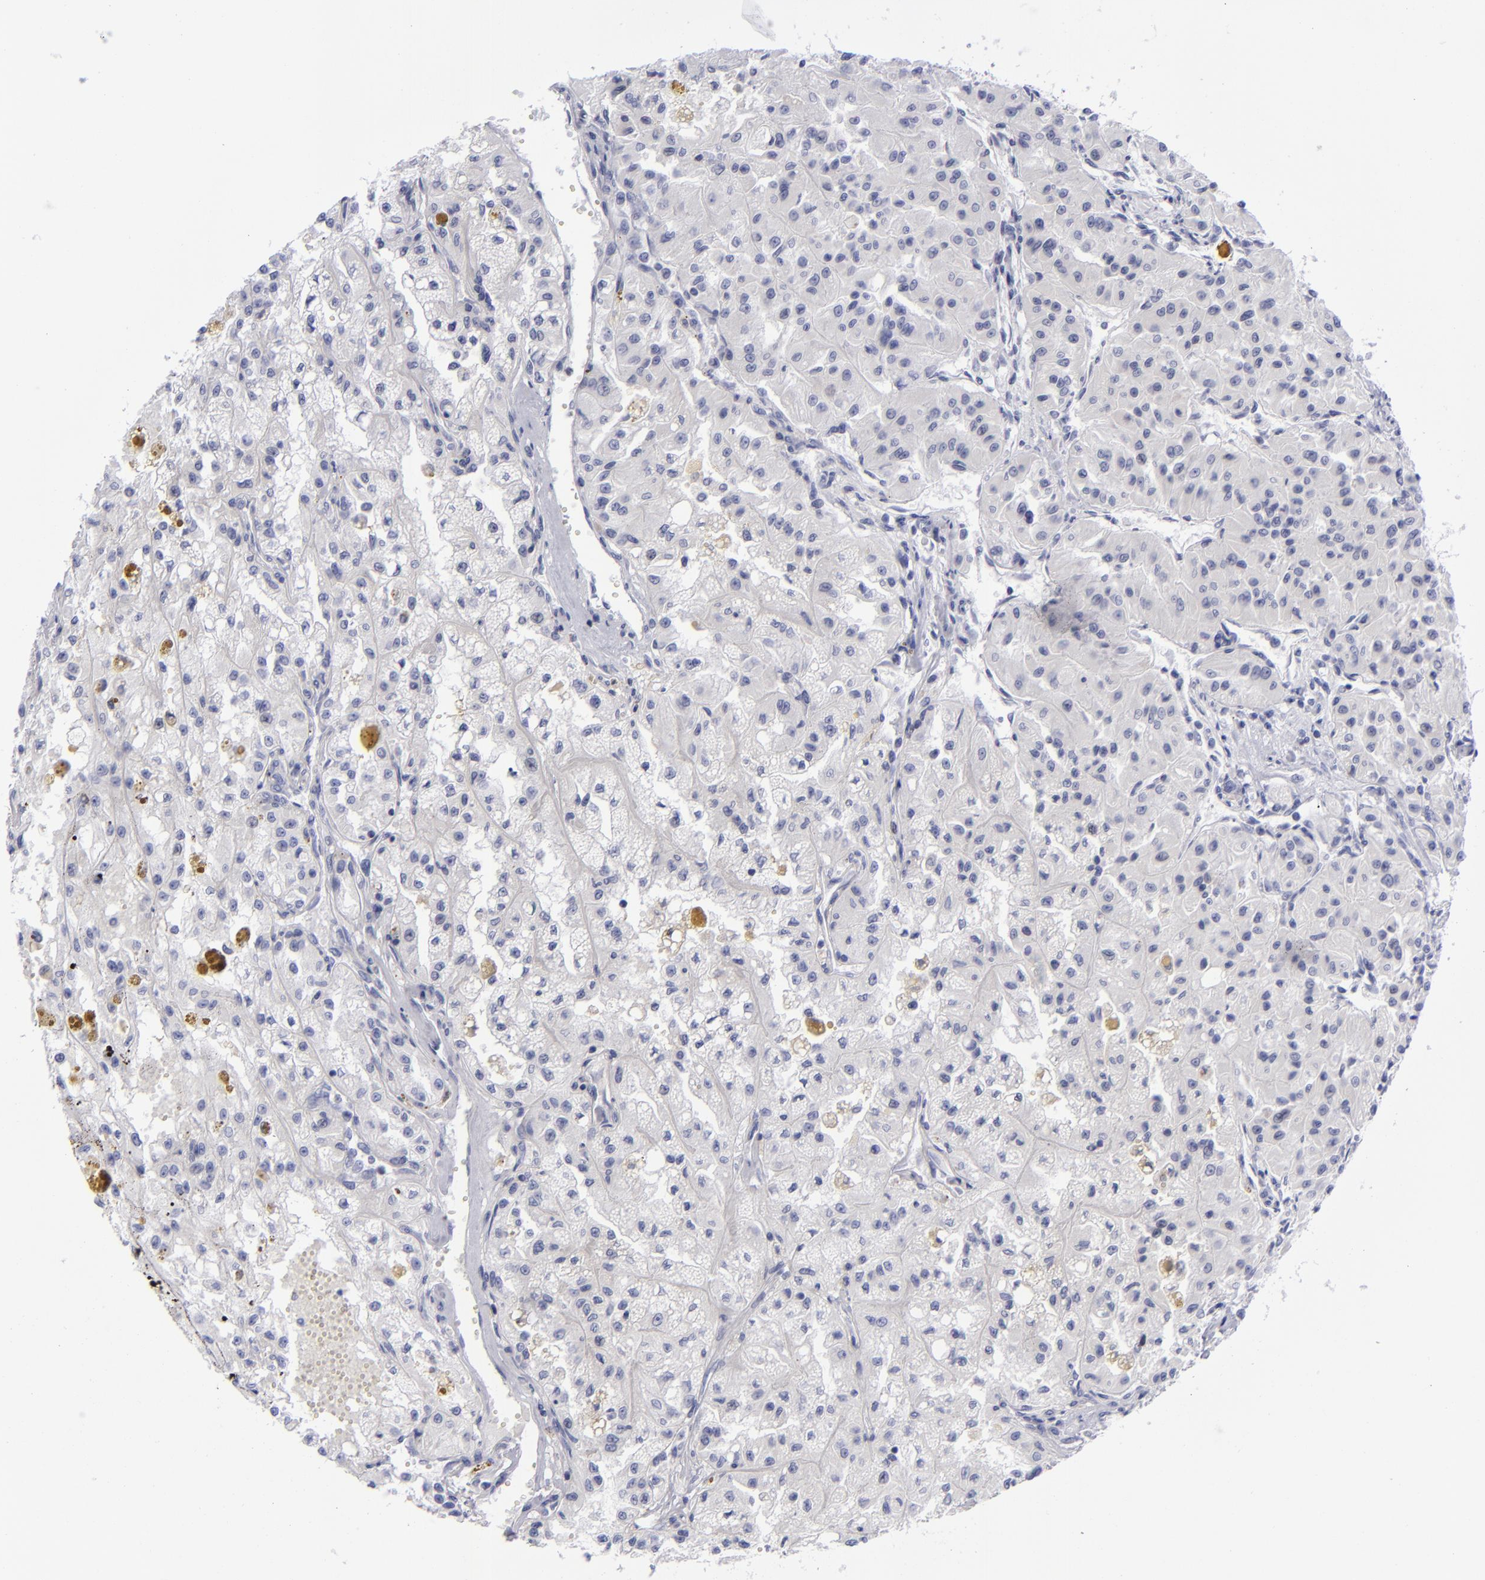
{"staining": {"intensity": "negative", "quantity": "none", "location": "none"}, "tissue": "renal cancer", "cell_type": "Tumor cells", "image_type": "cancer", "snomed": [{"axis": "morphology", "description": "Adenocarcinoma, NOS"}, {"axis": "topography", "description": "Kidney"}], "caption": "There is no significant staining in tumor cells of renal adenocarcinoma.", "gene": "AURKA", "patient": {"sex": "male", "age": 78}}